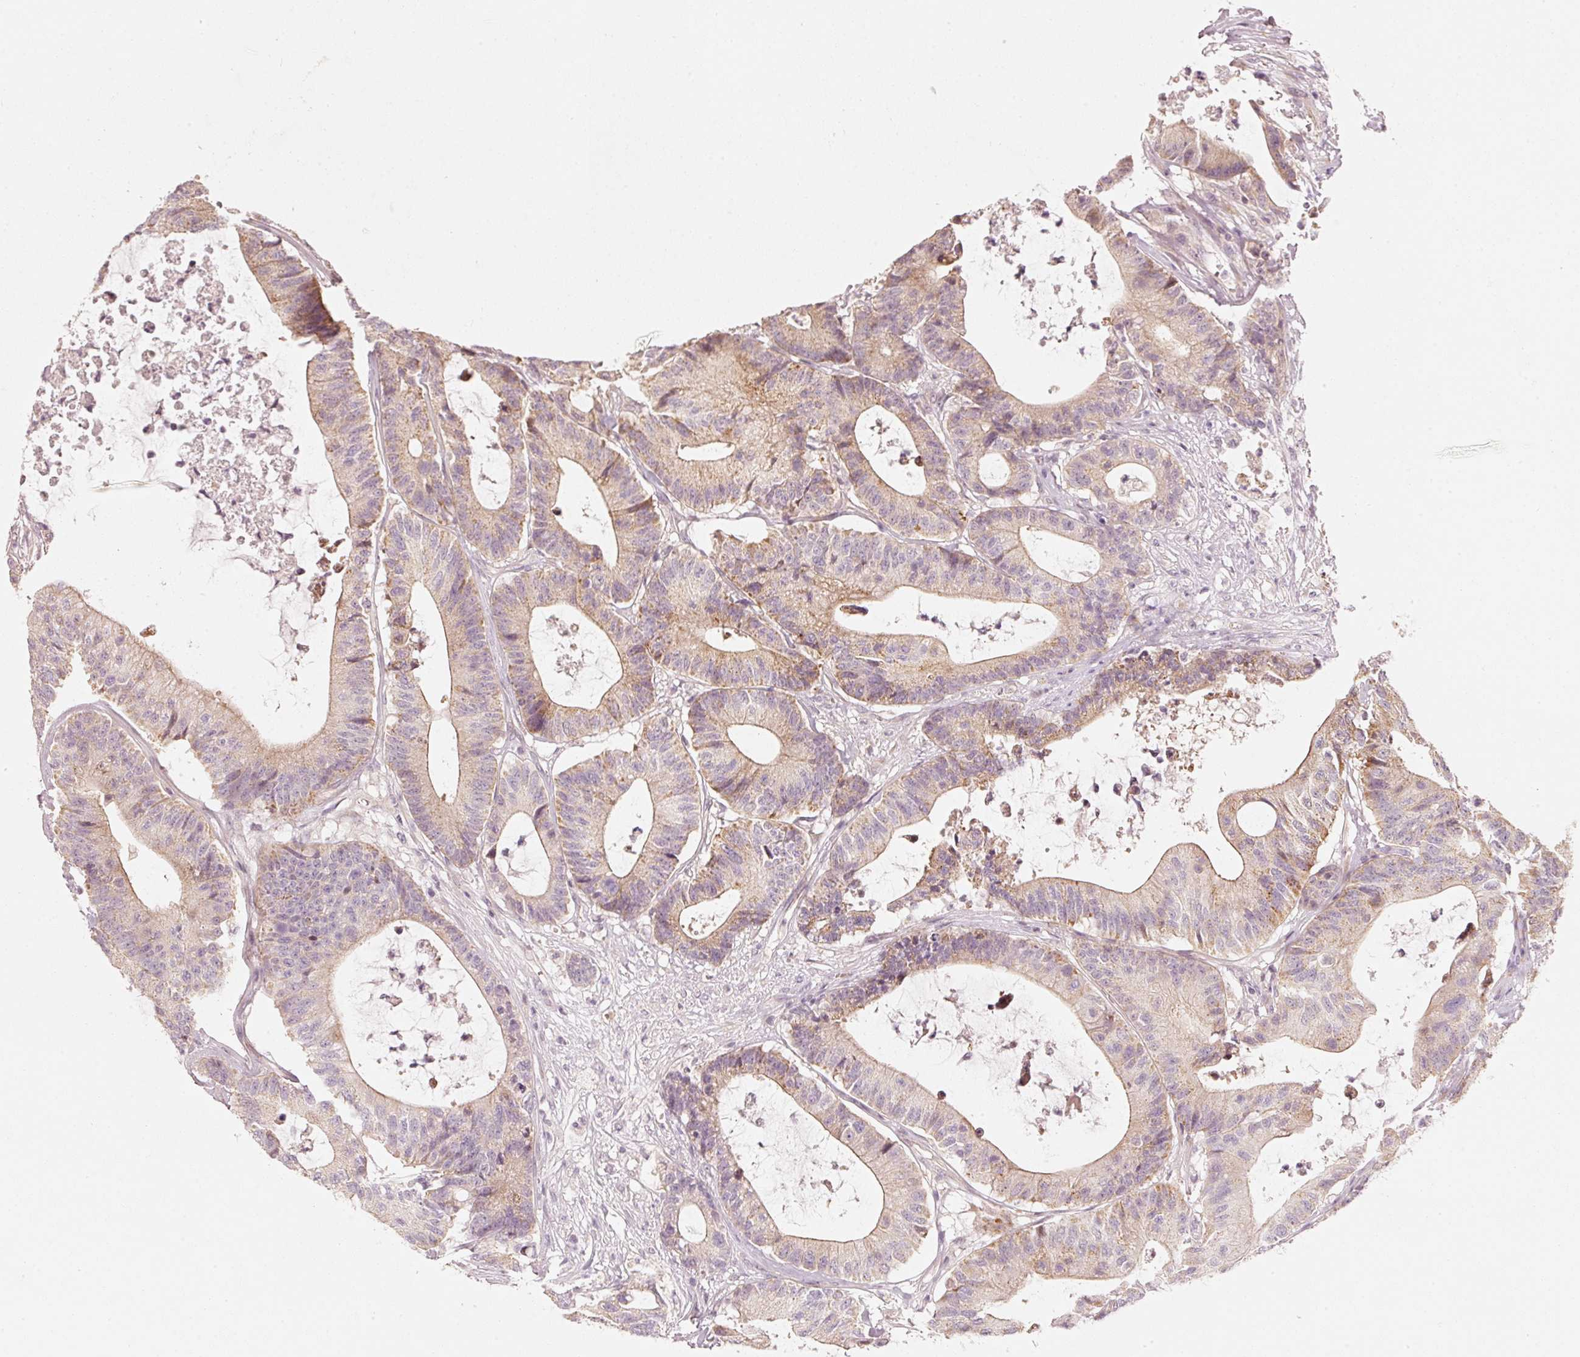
{"staining": {"intensity": "weak", "quantity": "<25%", "location": "cytoplasmic/membranous"}, "tissue": "colorectal cancer", "cell_type": "Tumor cells", "image_type": "cancer", "snomed": [{"axis": "morphology", "description": "Adenocarcinoma, NOS"}, {"axis": "topography", "description": "Colon"}], "caption": "A micrograph of adenocarcinoma (colorectal) stained for a protein demonstrates no brown staining in tumor cells.", "gene": "ARHGAP22", "patient": {"sex": "female", "age": 84}}